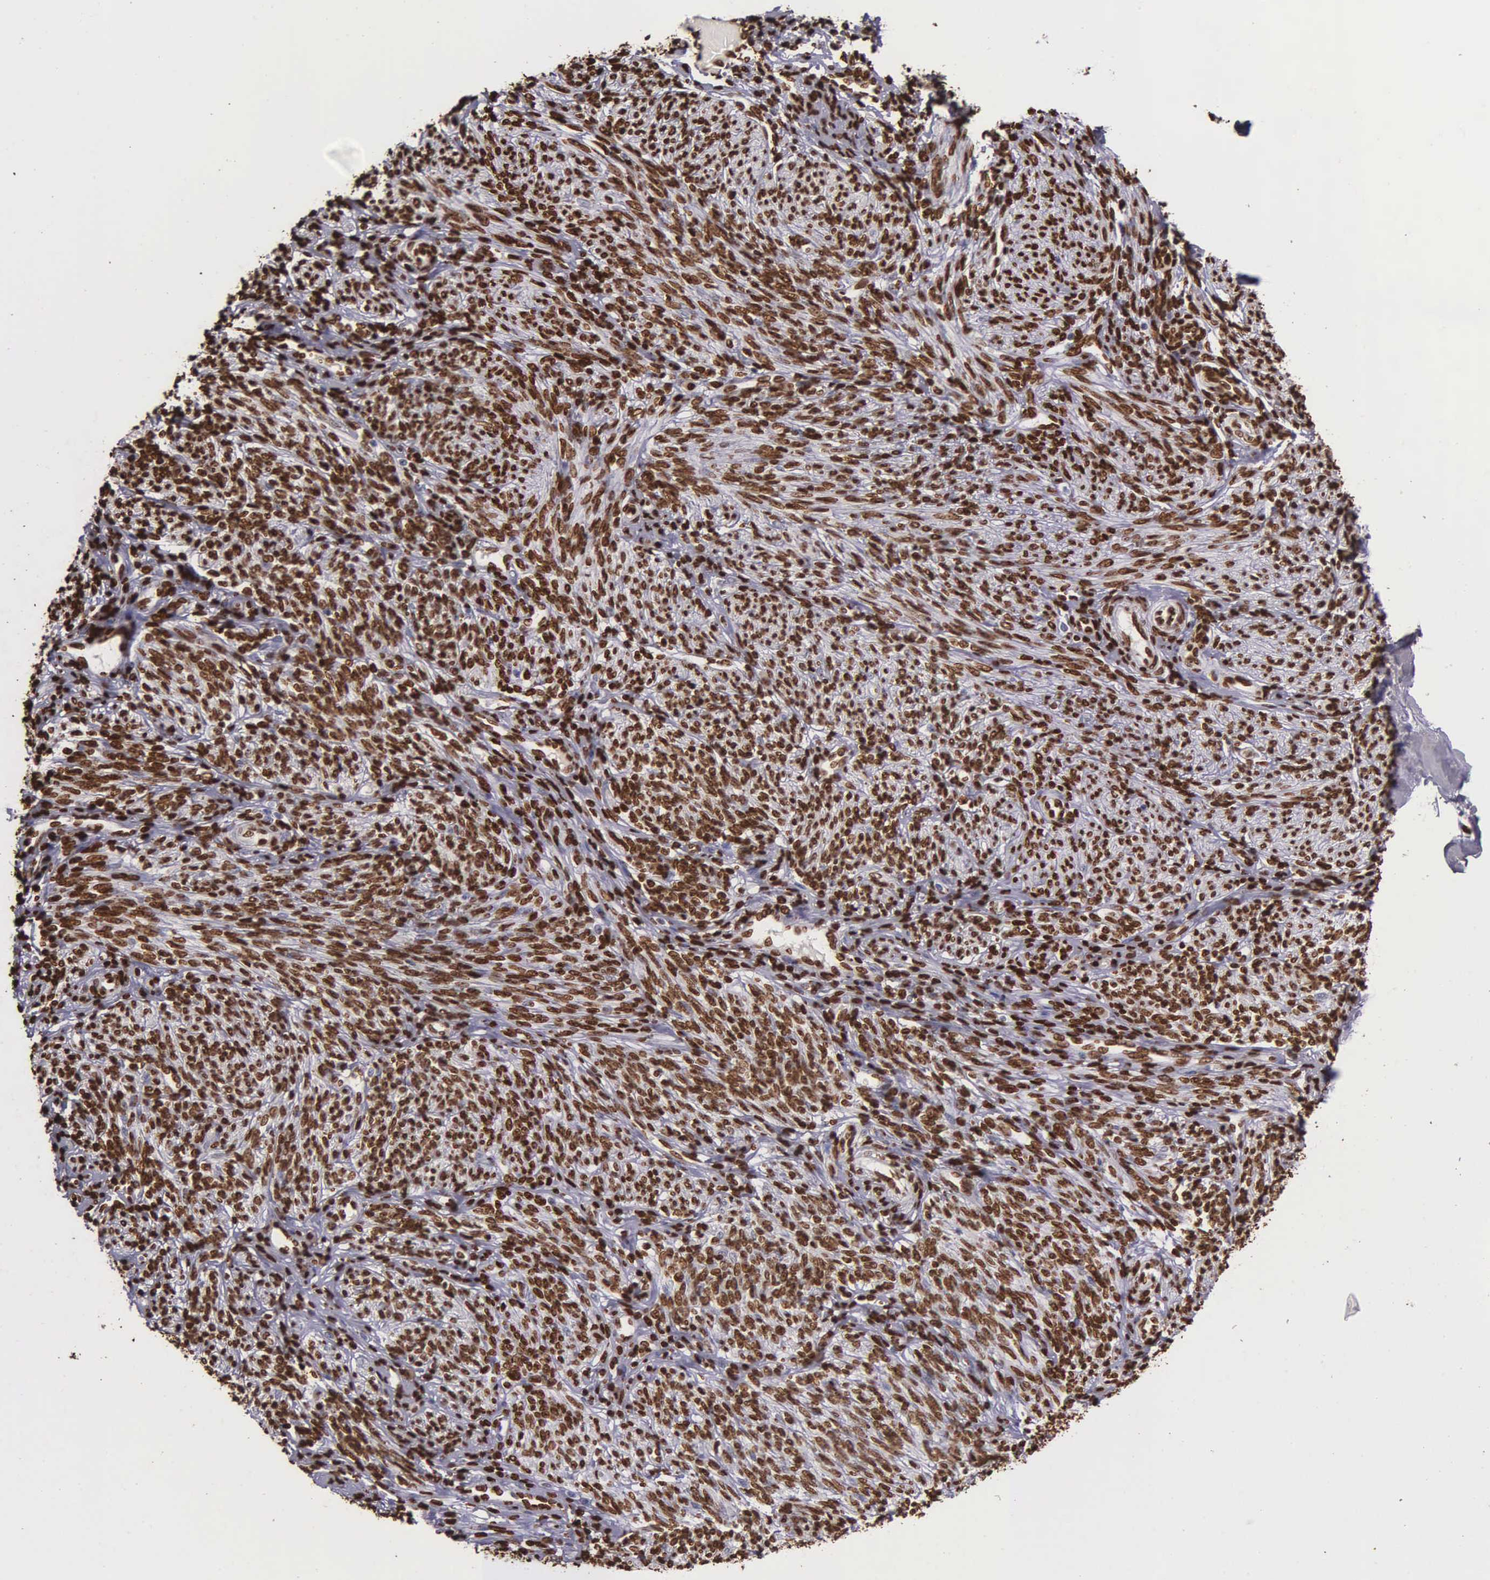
{"staining": {"intensity": "strong", "quantity": ">75%", "location": "nuclear"}, "tissue": "endometrium", "cell_type": "Cells in endometrial stroma", "image_type": "normal", "snomed": [{"axis": "morphology", "description": "Normal tissue, NOS"}, {"axis": "topography", "description": "Endometrium"}], "caption": "A brown stain shows strong nuclear positivity of a protein in cells in endometrial stroma of unremarkable human endometrium.", "gene": "H1", "patient": {"sex": "female", "age": 82}}